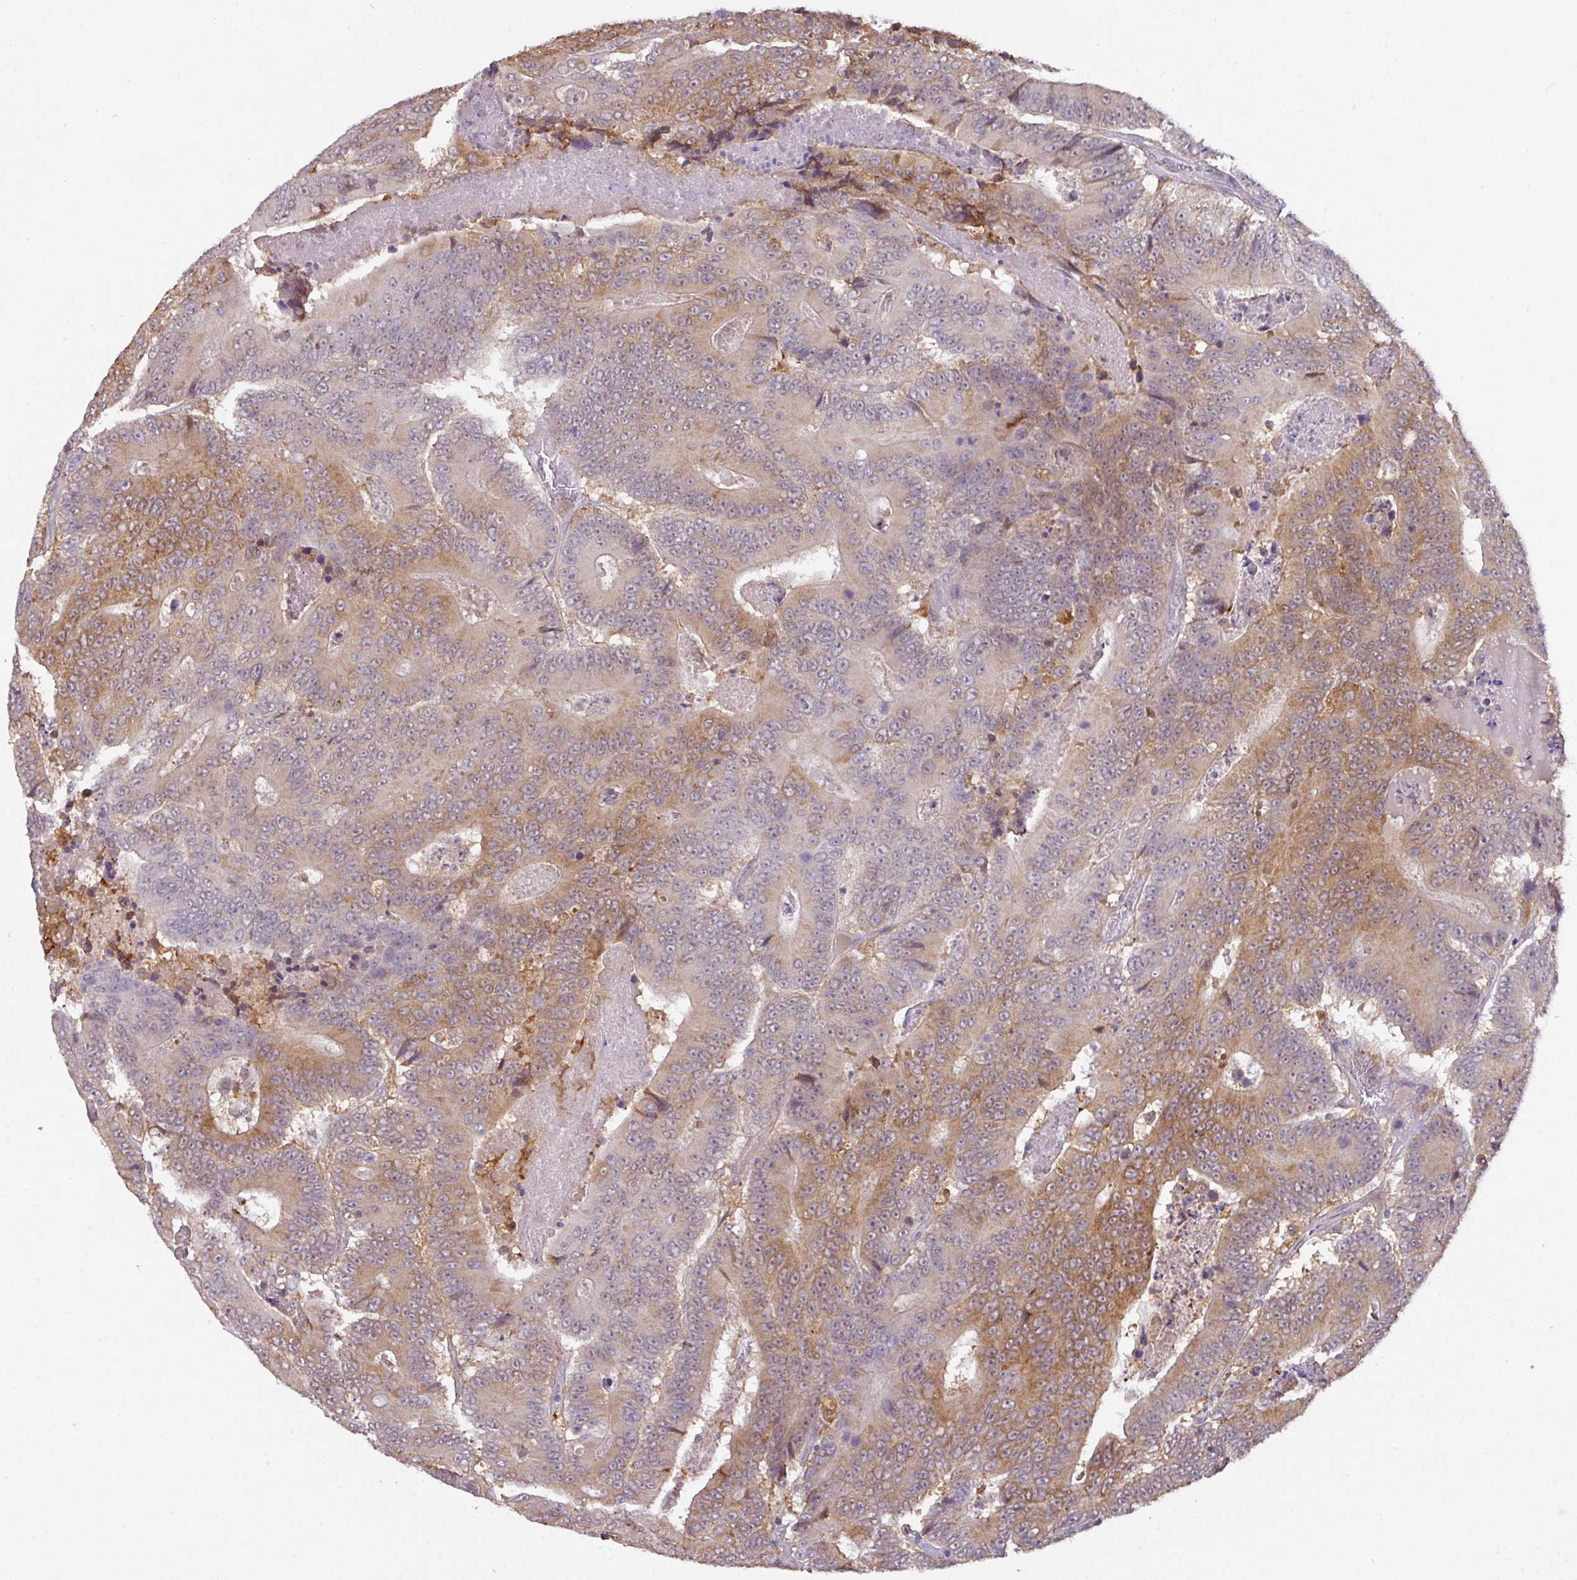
{"staining": {"intensity": "moderate", "quantity": "25%-75%", "location": "cytoplasmic/membranous"}, "tissue": "colorectal cancer", "cell_type": "Tumor cells", "image_type": "cancer", "snomed": [{"axis": "morphology", "description": "Adenocarcinoma, NOS"}, {"axis": "topography", "description": "Colon"}], "caption": "Immunohistochemistry of human colorectal adenocarcinoma displays medium levels of moderate cytoplasmic/membranous expression in about 25%-75% of tumor cells. (Stains: DAB in brown, nuclei in blue, Microscopy: brightfield microscopy at high magnification).", "gene": "GCNT7", "patient": {"sex": "male", "age": 83}}